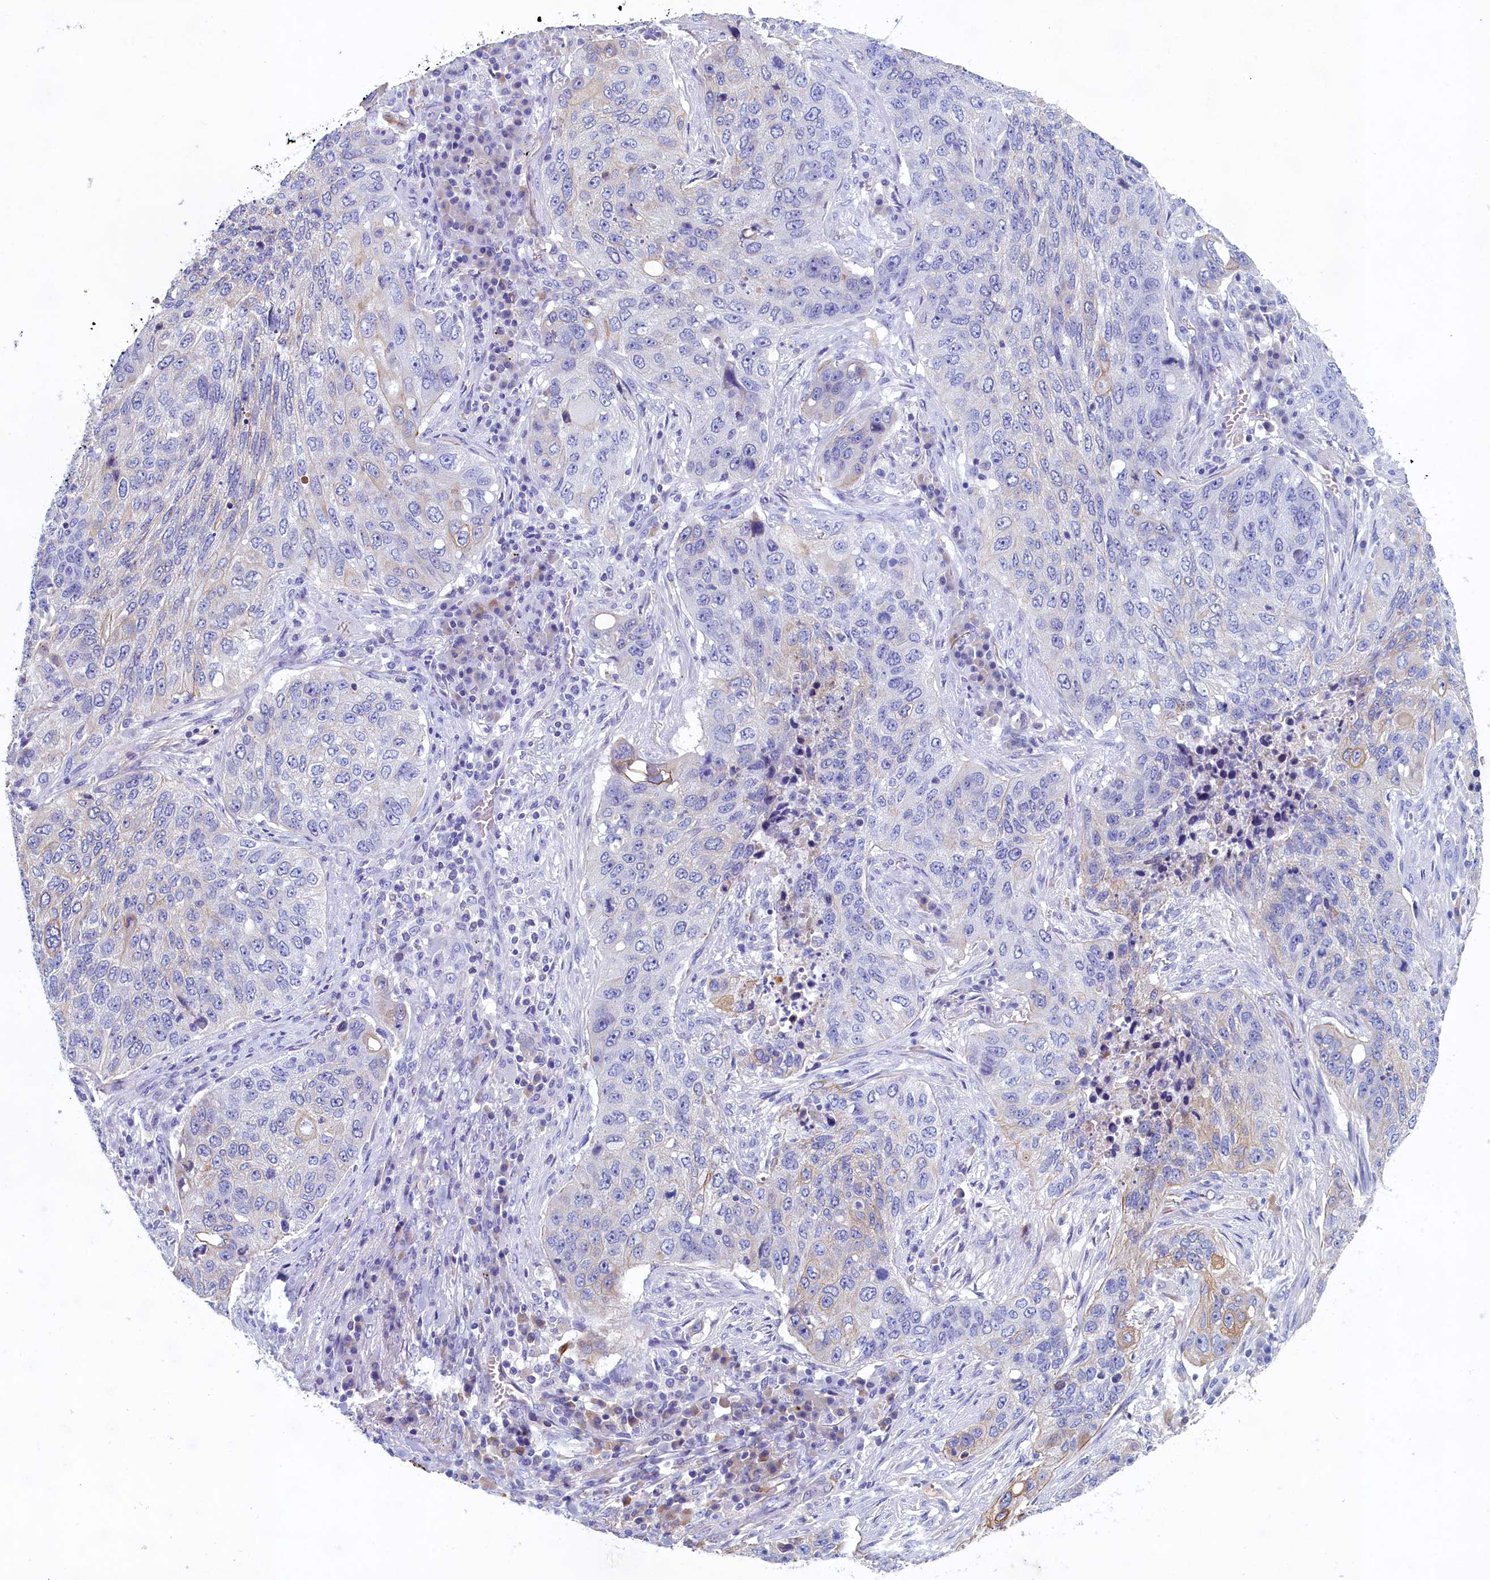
{"staining": {"intensity": "weak", "quantity": "<25%", "location": "cytoplasmic/membranous"}, "tissue": "lung cancer", "cell_type": "Tumor cells", "image_type": "cancer", "snomed": [{"axis": "morphology", "description": "Squamous cell carcinoma, NOS"}, {"axis": "topography", "description": "Lung"}], "caption": "A high-resolution histopathology image shows immunohistochemistry staining of squamous cell carcinoma (lung), which displays no significant staining in tumor cells.", "gene": "GUCA1C", "patient": {"sex": "female", "age": 63}}